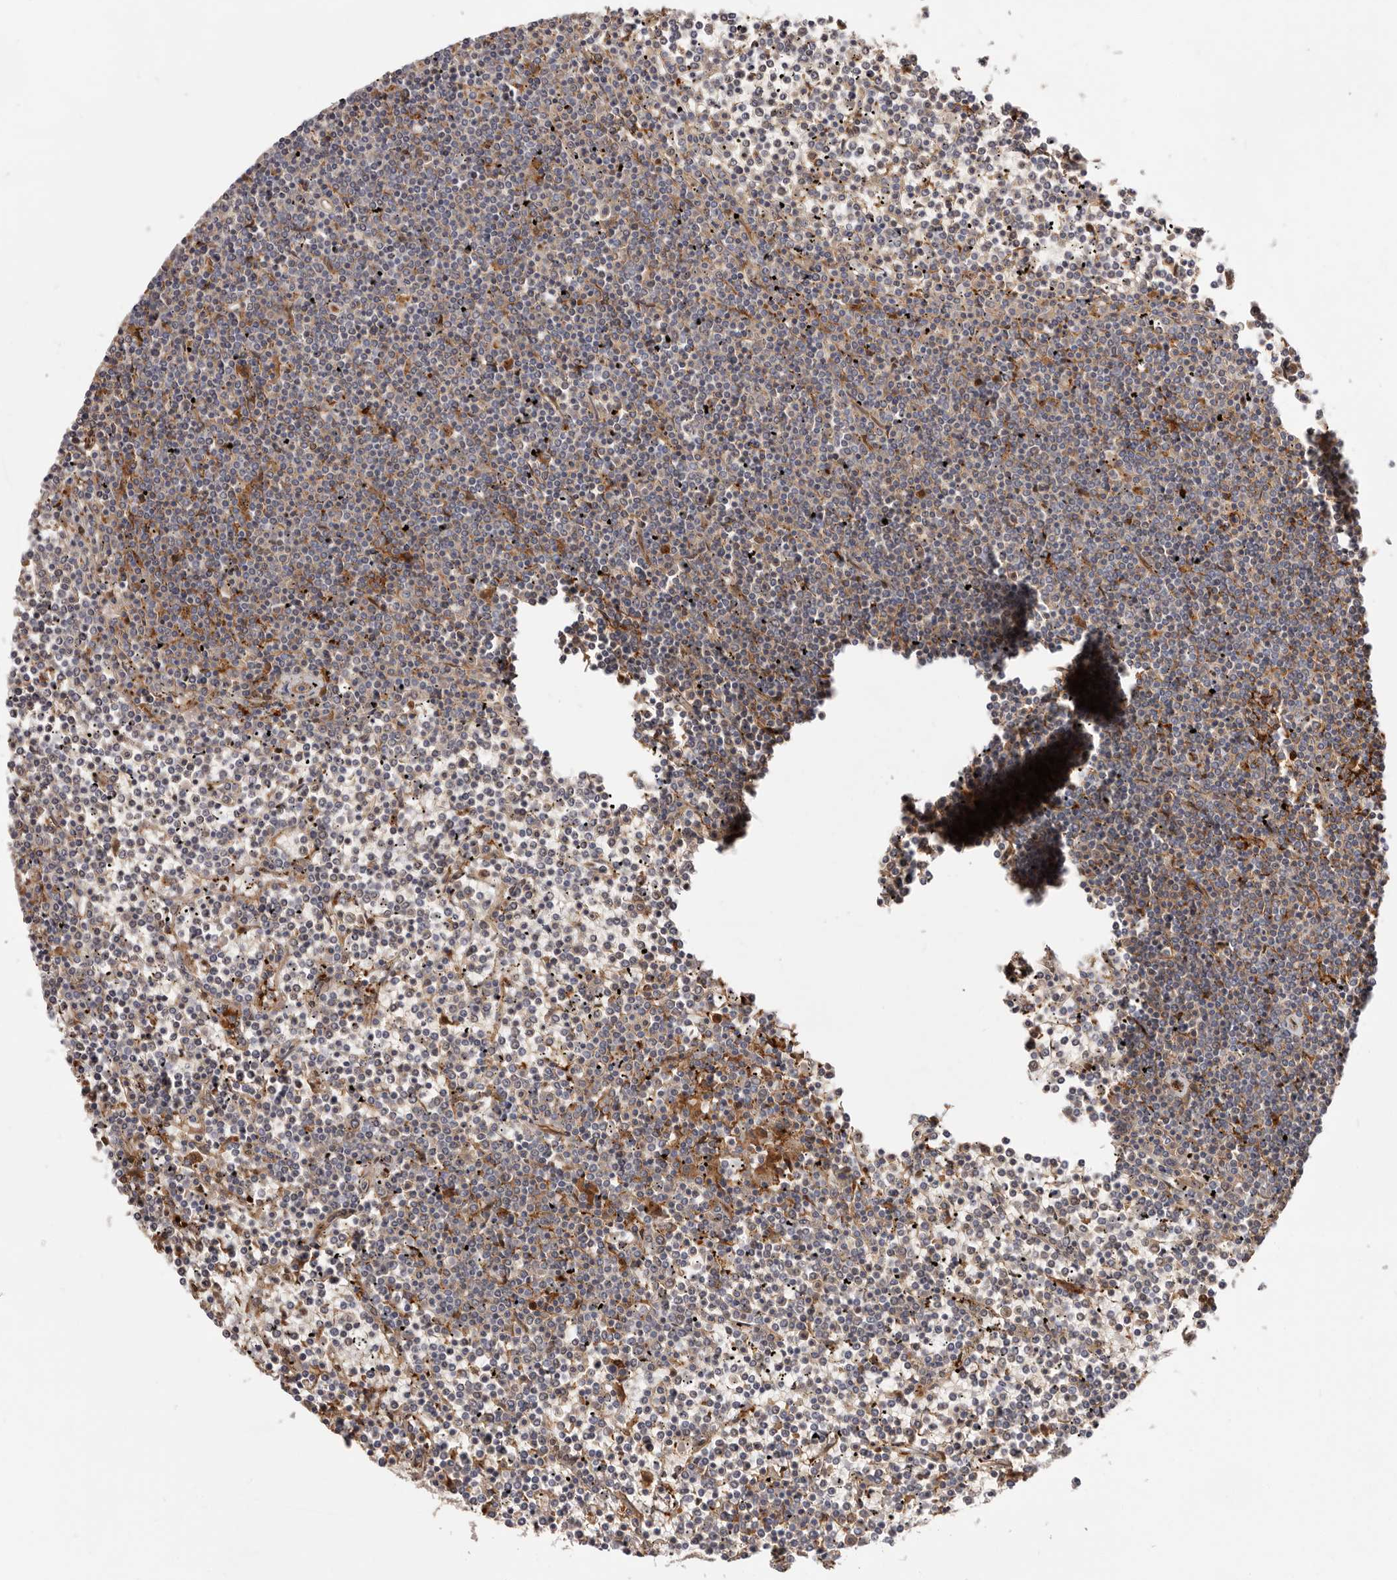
{"staining": {"intensity": "negative", "quantity": "none", "location": "none"}, "tissue": "lymphoma", "cell_type": "Tumor cells", "image_type": "cancer", "snomed": [{"axis": "morphology", "description": "Malignant lymphoma, non-Hodgkin's type, Low grade"}, {"axis": "topography", "description": "Spleen"}], "caption": "Protein analysis of lymphoma reveals no significant expression in tumor cells. Nuclei are stained in blue.", "gene": "LAP3", "patient": {"sex": "female", "age": 19}}